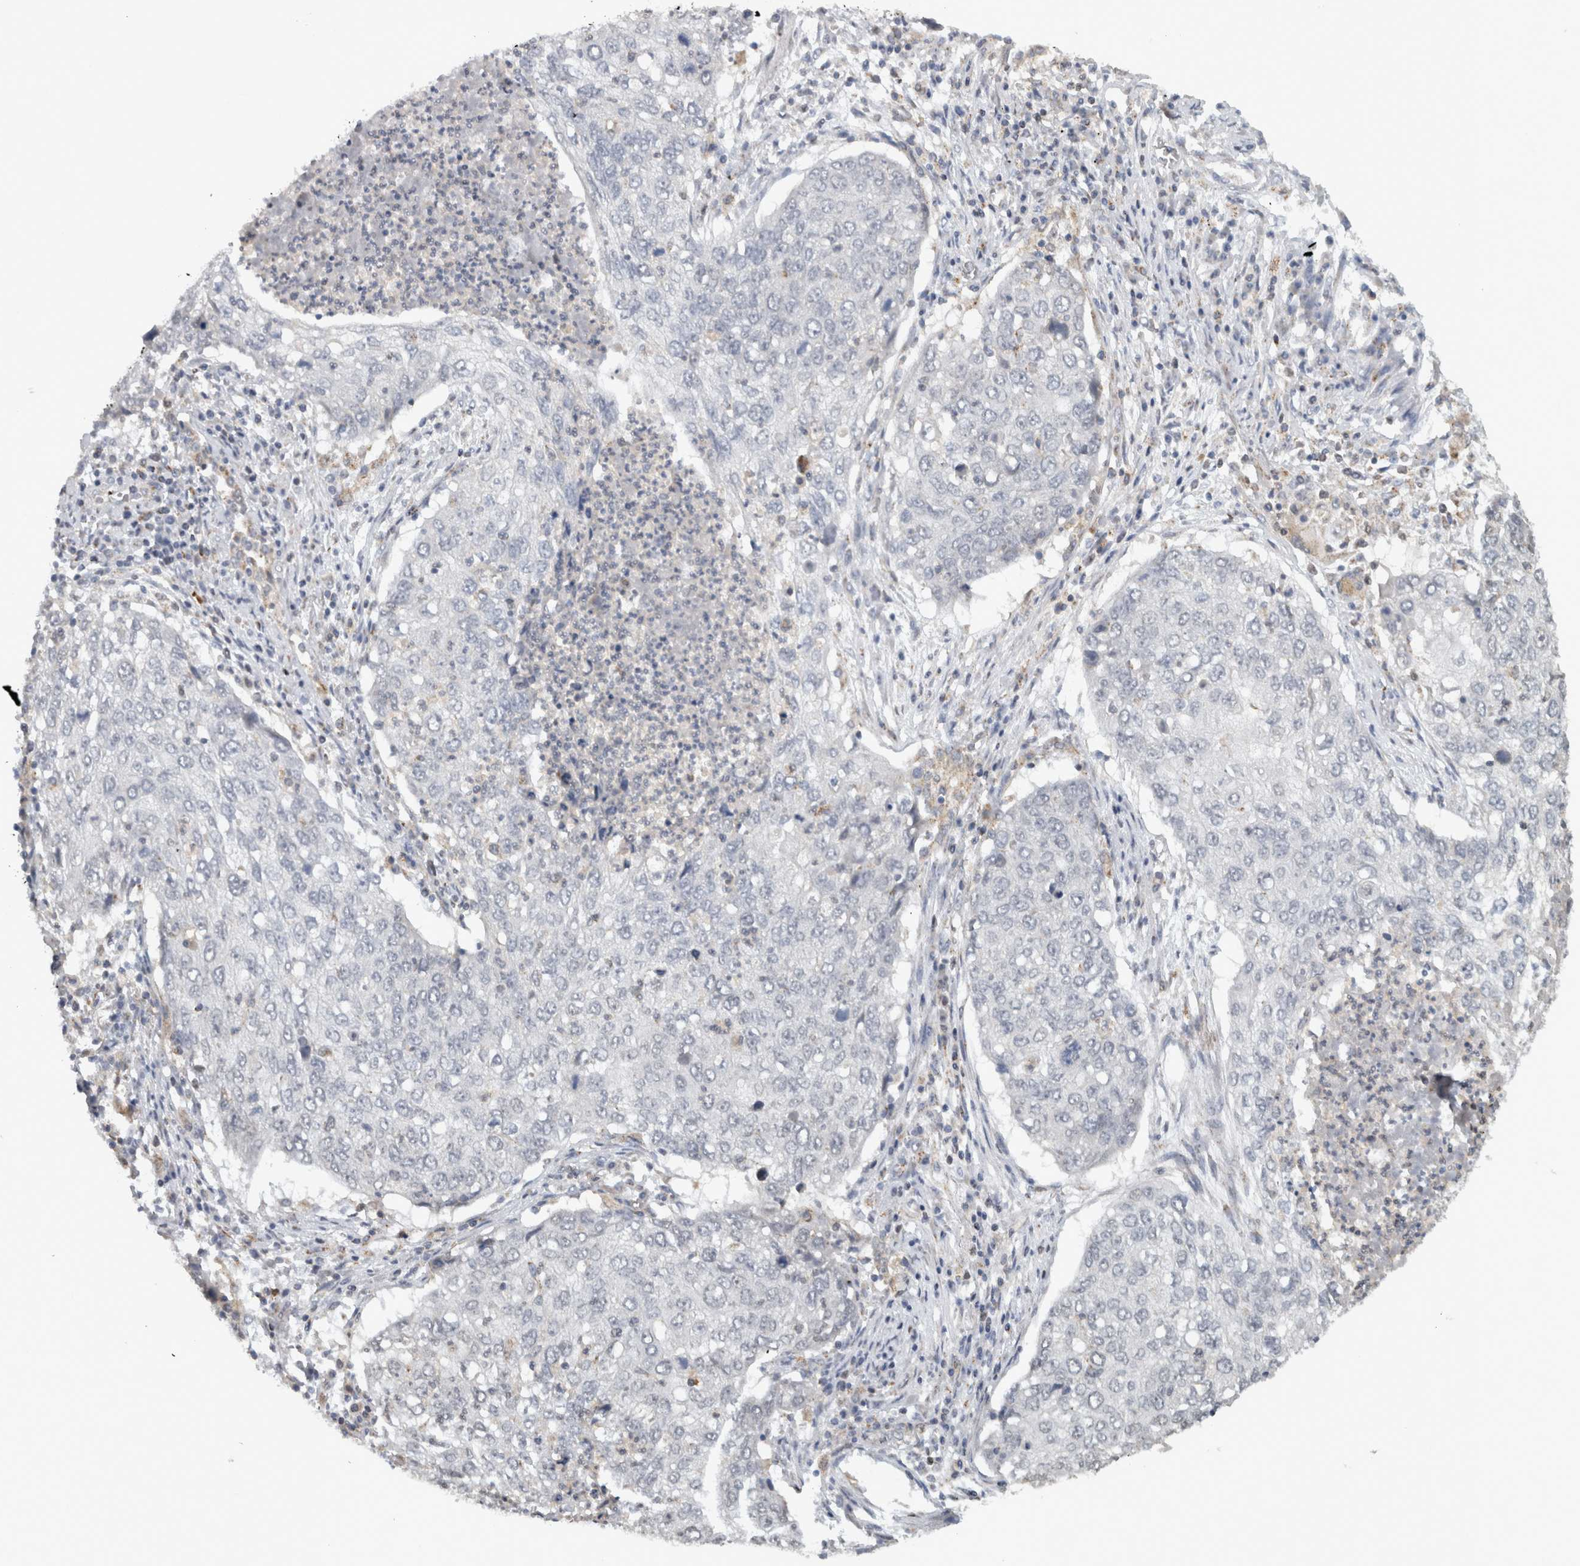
{"staining": {"intensity": "negative", "quantity": "none", "location": "none"}, "tissue": "lung cancer", "cell_type": "Tumor cells", "image_type": "cancer", "snomed": [{"axis": "morphology", "description": "Squamous cell carcinoma, NOS"}, {"axis": "topography", "description": "Lung"}], "caption": "Immunohistochemistry of lung cancer shows no staining in tumor cells. (Brightfield microscopy of DAB IHC at high magnification).", "gene": "RAB18", "patient": {"sex": "female", "age": 63}}